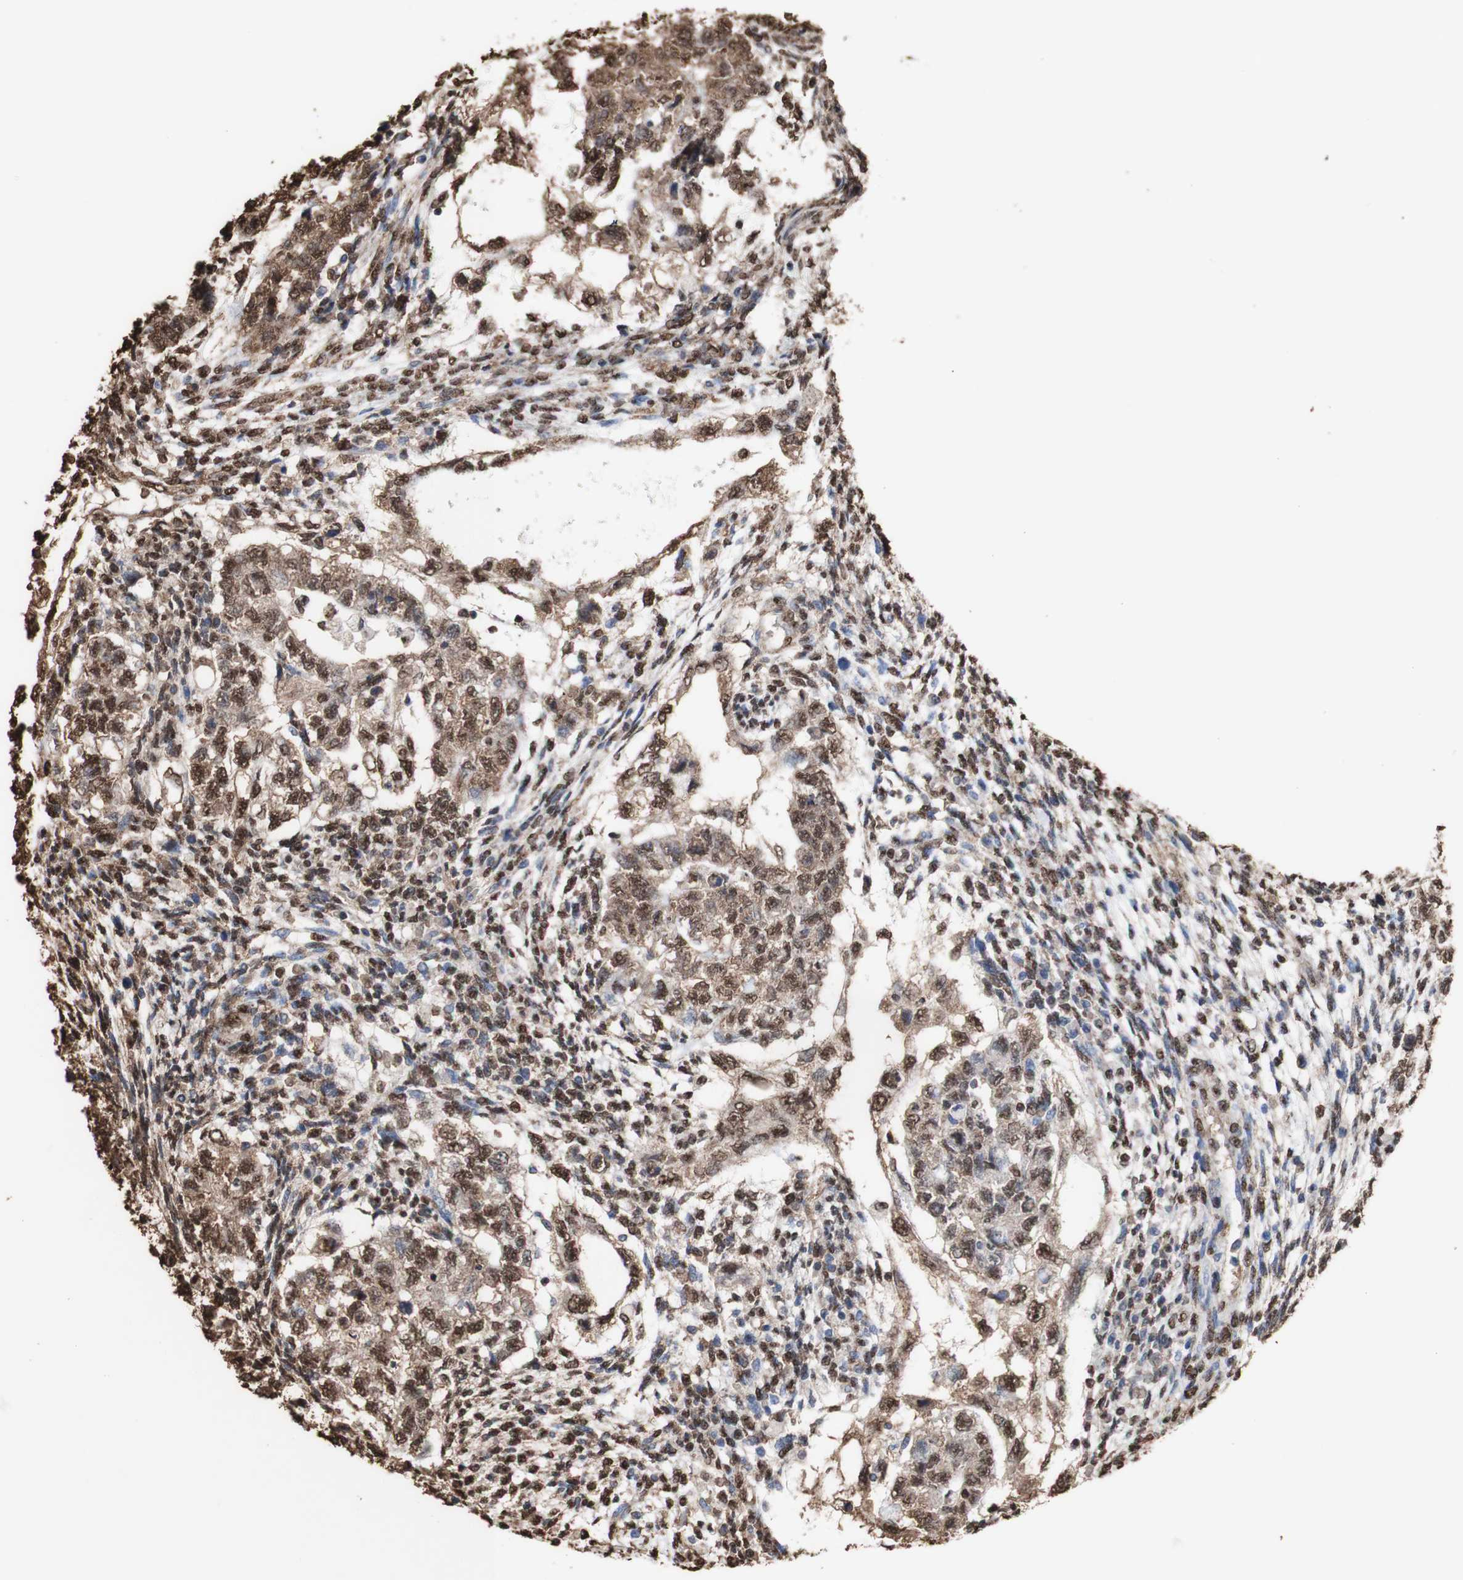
{"staining": {"intensity": "moderate", "quantity": ">75%", "location": "cytoplasmic/membranous,nuclear"}, "tissue": "testis cancer", "cell_type": "Tumor cells", "image_type": "cancer", "snomed": [{"axis": "morphology", "description": "Normal tissue, NOS"}, {"axis": "morphology", "description": "Carcinoma, Embryonal, NOS"}, {"axis": "topography", "description": "Testis"}], "caption": "An immunohistochemistry (IHC) photomicrograph of neoplastic tissue is shown. Protein staining in brown labels moderate cytoplasmic/membranous and nuclear positivity in testis embryonal carcinoma within tumor cells.", "gene": "PIDD1", "patient": {"sex": "male", "age": 36}}